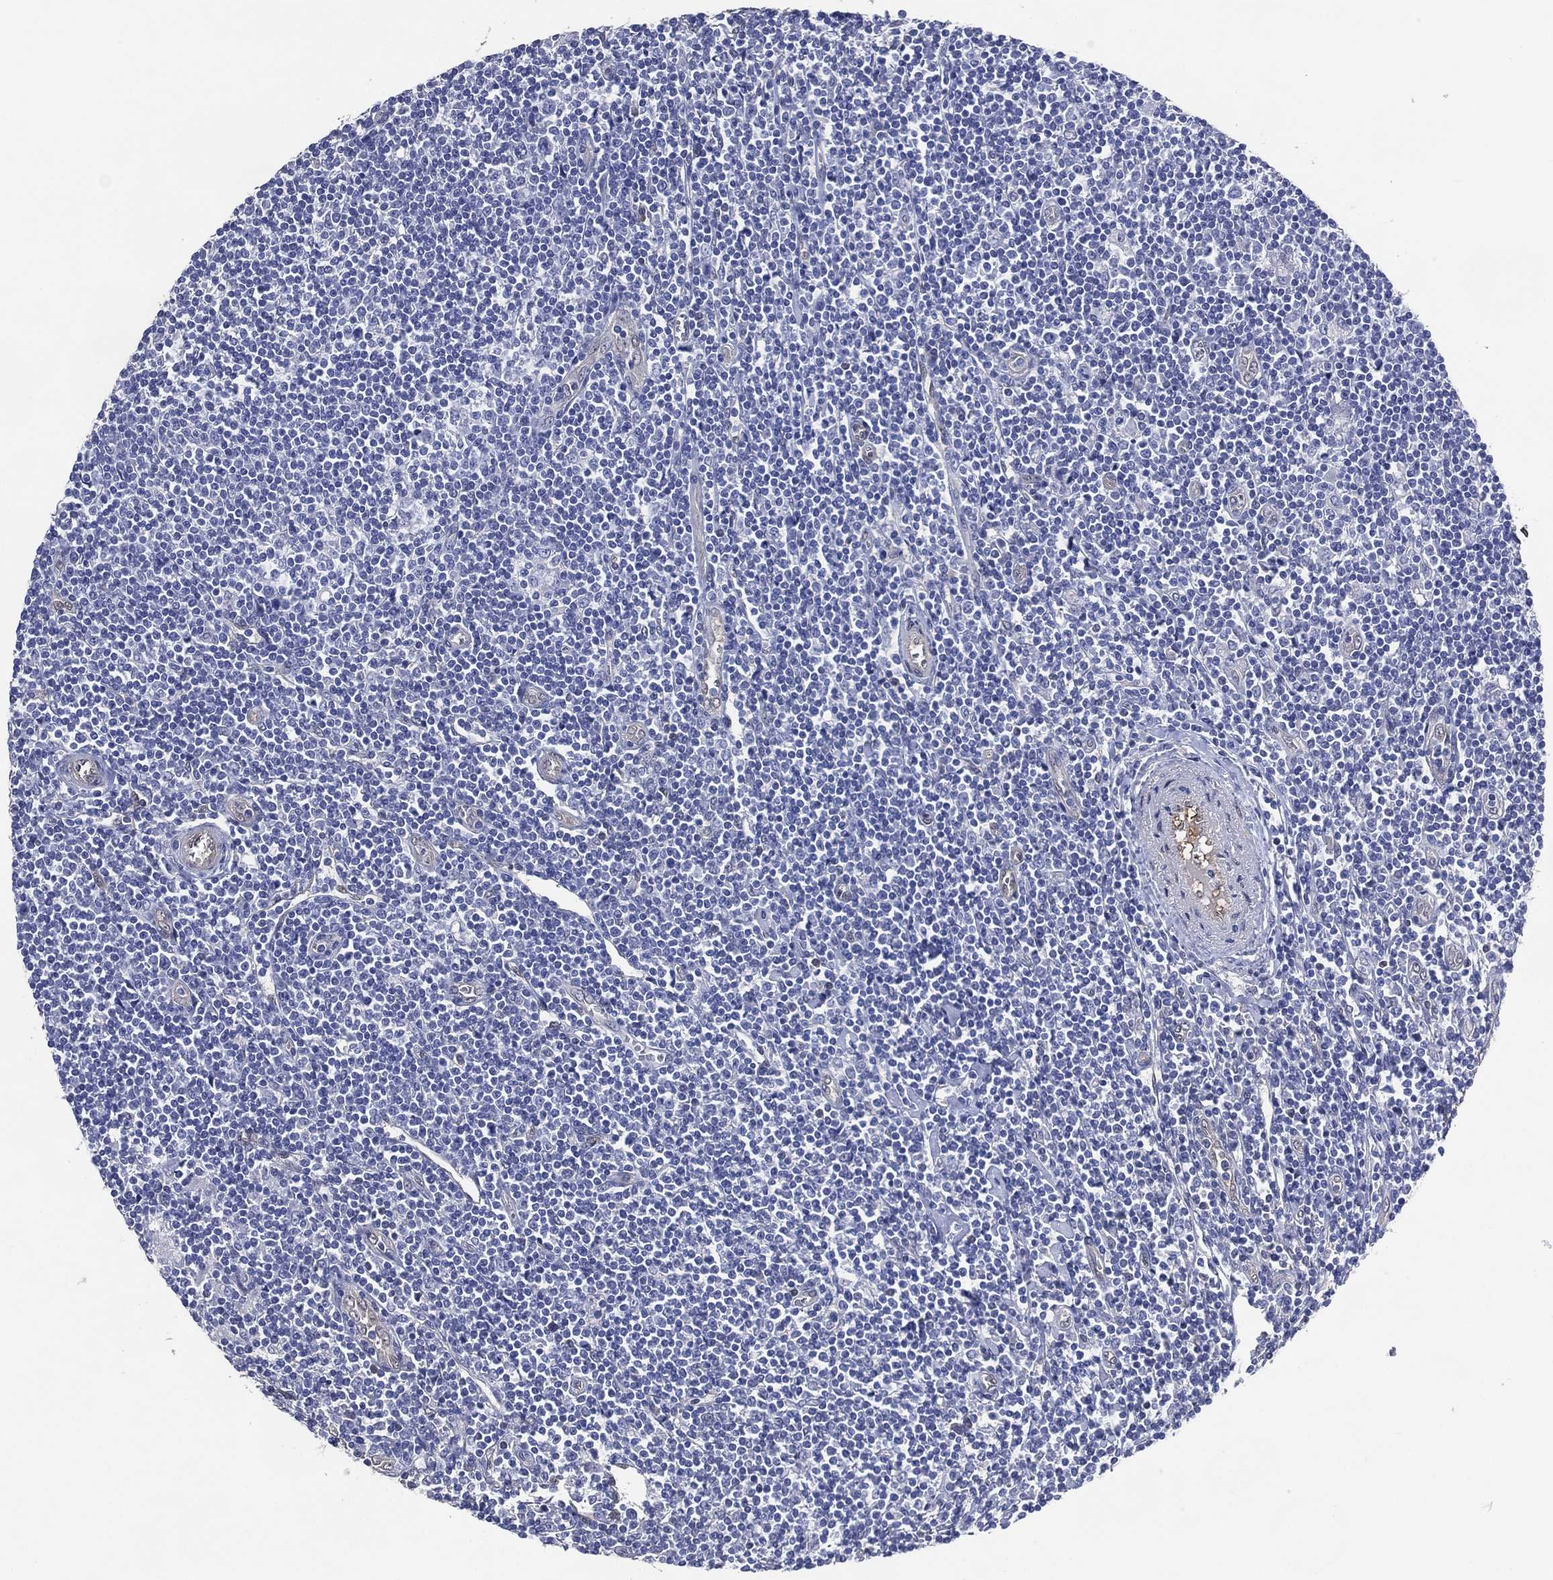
{"staining": {"intensity": "negative", "quantity": "none", "location": "none"}, "tissue": "lymphoma", "cell_type": "Tumor cells", "image_type": "cancer", "snomed": [{"axis": "morphology", "description": "Hodgkin's disease, NOS"}, {"axis": "topography", "description": "Lymph node"}], "caption": "DAB (3,3'-diaminobenzidine) immunohistochemical staining of human lymphoma reveals no significant expression in tumor cells.", "gene": "AK1", "patient": {"sex": "male", "age": 40}}